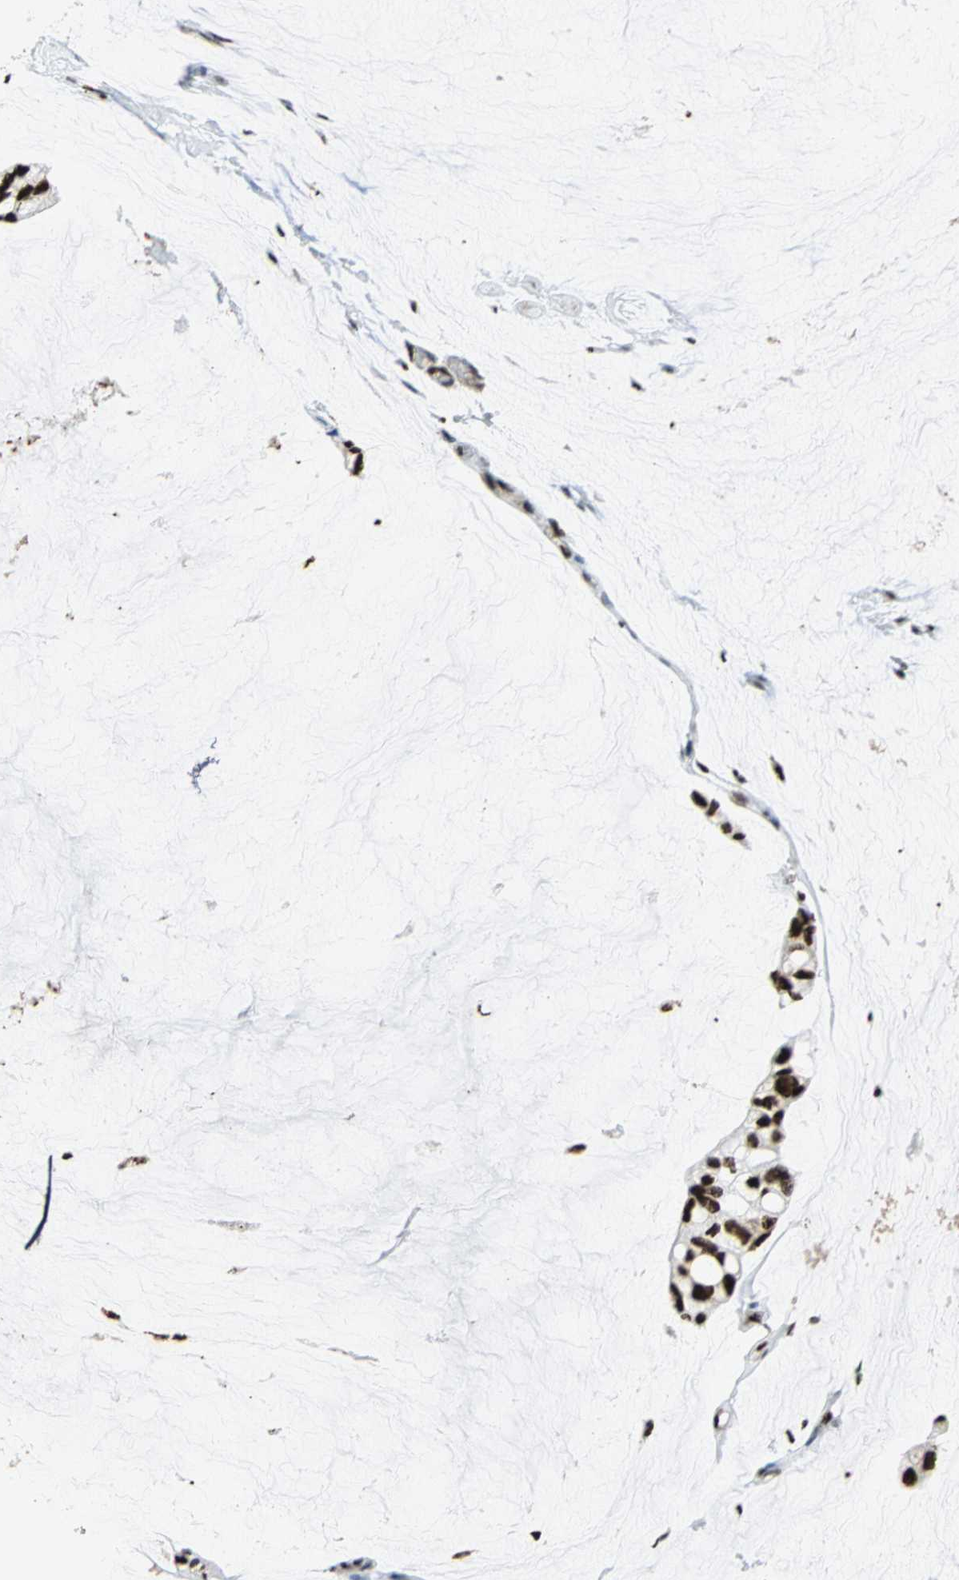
{"staining": {"intensity": "strong", "quantity": ">75%", "location": "nuclear"}, "tissue": "ovarian cancer", "cell_type": "Tumor cells", "image_type": "cancer", "snomed": [{"axis": "morphology", "description": "Cystadenocarcinoma, mucinous, NOS"}, {"axis": "topography", "description": "Ovary"}], "caption": "Ovarian mucinous cystadenocarcinoma stained for a protein shows strong nuclear positivity in tumor cells.", "gene": "HMGB1", "patient": {"sex": "female", "age": 39}}